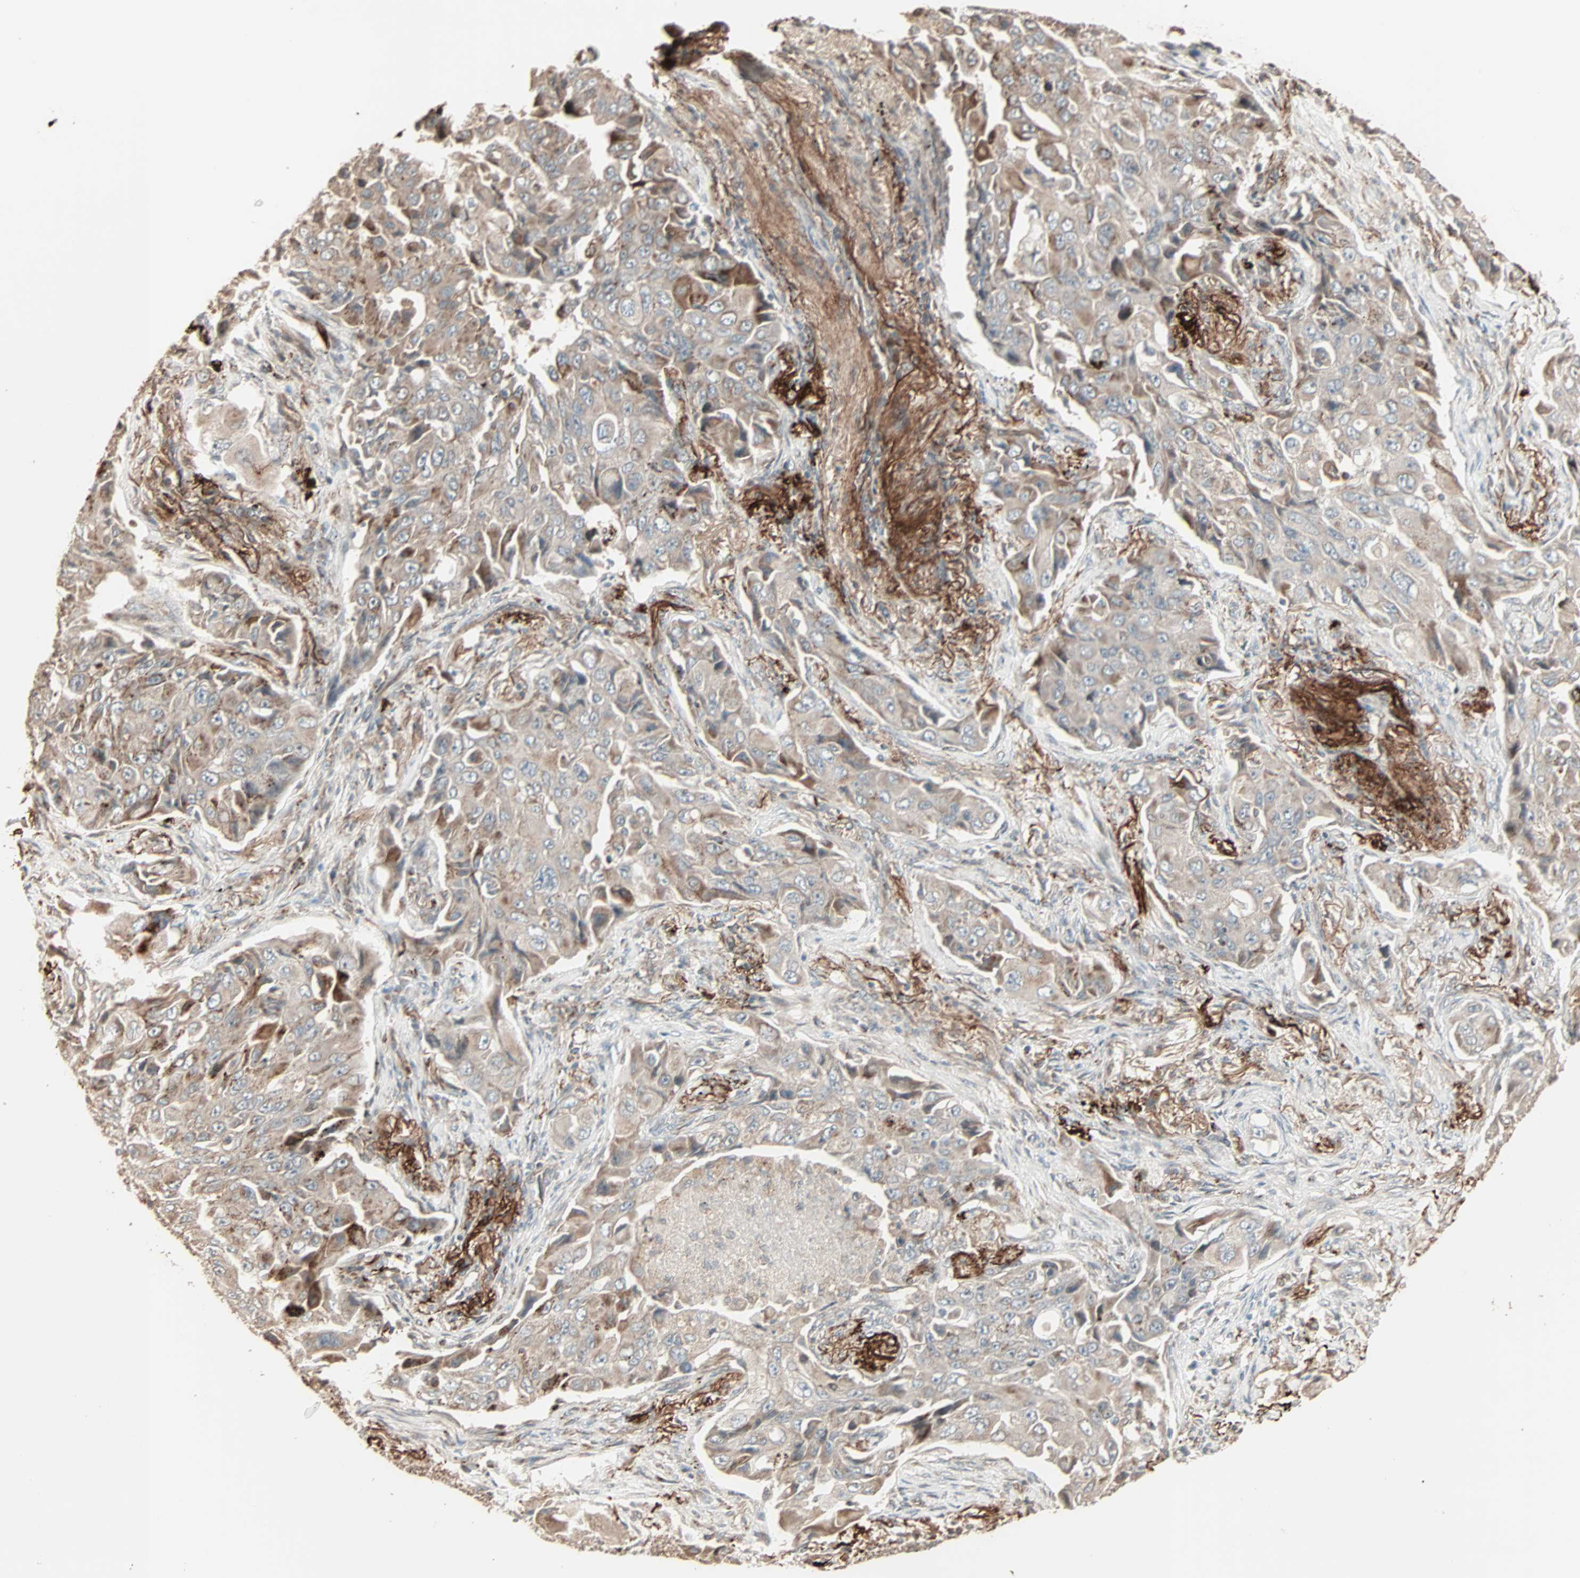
{"staining": {"intensity": "moderate", "quantity": "25%-75%", "location": "cytoplasmic/membranous"}, "tissue": "lung cancer", "cell_type": "Tumor cells", "image_type": "cancer", "snomed": [{"axis": "morphology", "description": "Adenocarcinoma, NOS"}, {"axis": "topography", "description": "Lung"}], "caption": "This is a photomicrograph of immunohistochemistry (IHC) staining of lung adenocarcinoma, which shows moderate positivity in the cytoplasmic/membranous of tumor cells.", "gene": "CALCRL", "patient": {"sex": "female", "age": 65}}